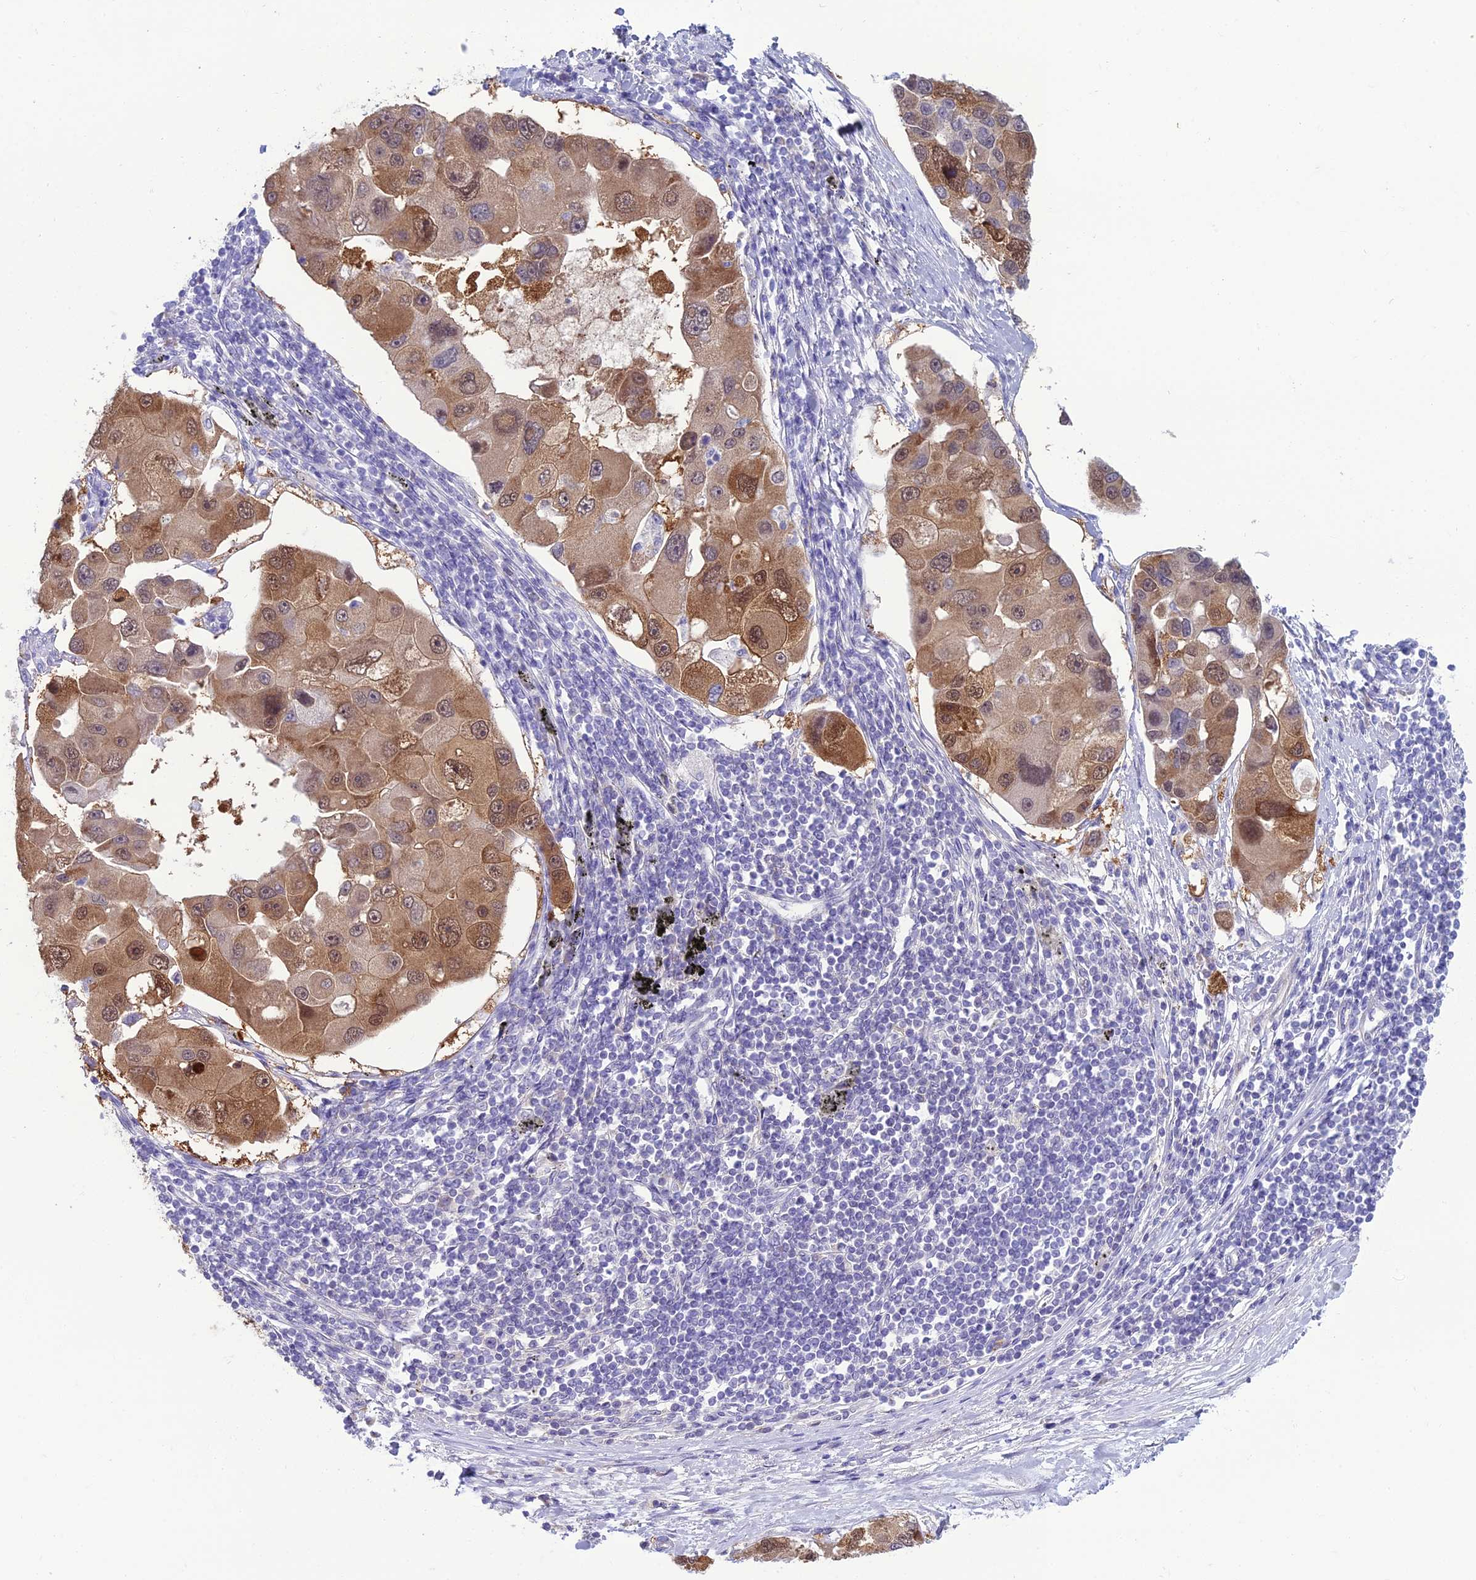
{"staining": {"intensity": "moderate", "quantity": ">75%", "location": "cytoplasmic/membranous"}, "tissue": "lung cancer", "cell_type": "Tumor cells", "image_type": "cancer", "snomed": [{"axis": "morphology", "description": "Adenocarcinoma, NOS"}, {"axis": "topography", "description": "Lung"}], "caption": "Protein expression analysis of lung adenocarcinoma reveals moderate cytoplasmic/membranous expression in approximately >75% of tumor cells. (DAB = brown stain, brightfield microscopy at high magnification).", "gene": "GNPNAT1", "patient": {"sex": "female", "age": 54}}